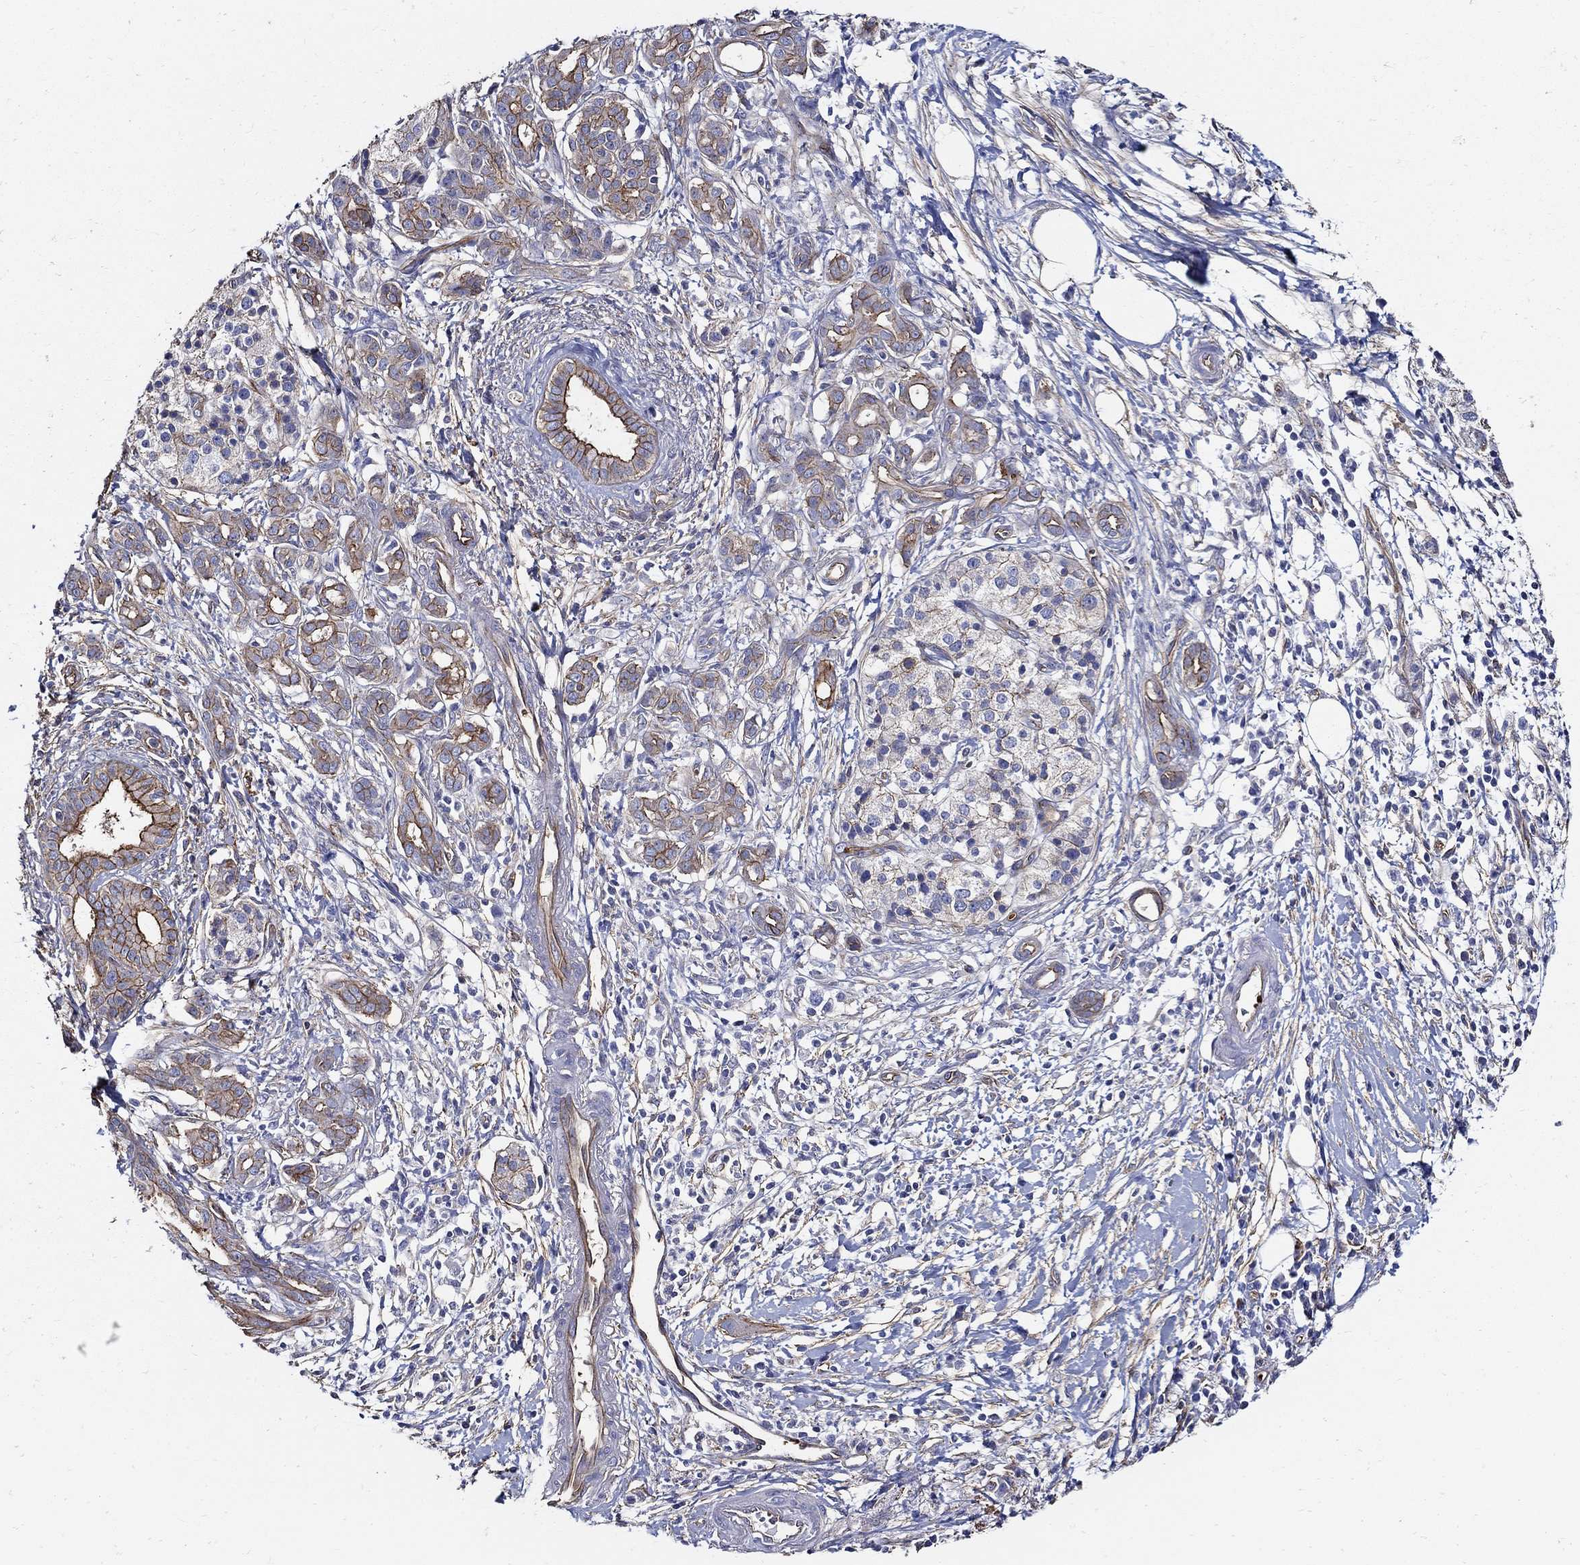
{"staining": {"intensity": "strong", "quantity": ">75%", "location": "cytoplasmic/membranous"}, "tissue": "pancreatic cancer", "cell_type": "Tumor cells", "image_type": "cancer", "snomed": [{"axis": "morphology", "description": "Adenocarcinoma, NOS"}, {"axis": "topography", "description": "Pancreas"}], "caption": "DAB (3,3'-diaminobenzidine) immunohistochemical staining of human adenocarcinoma (pancreatic) exhibits strong cytoplasmic/membranous protein staining in about >75% of tumor cells.", "gene": "APBB3", "patient": {"sex": "male", "age": 72}}